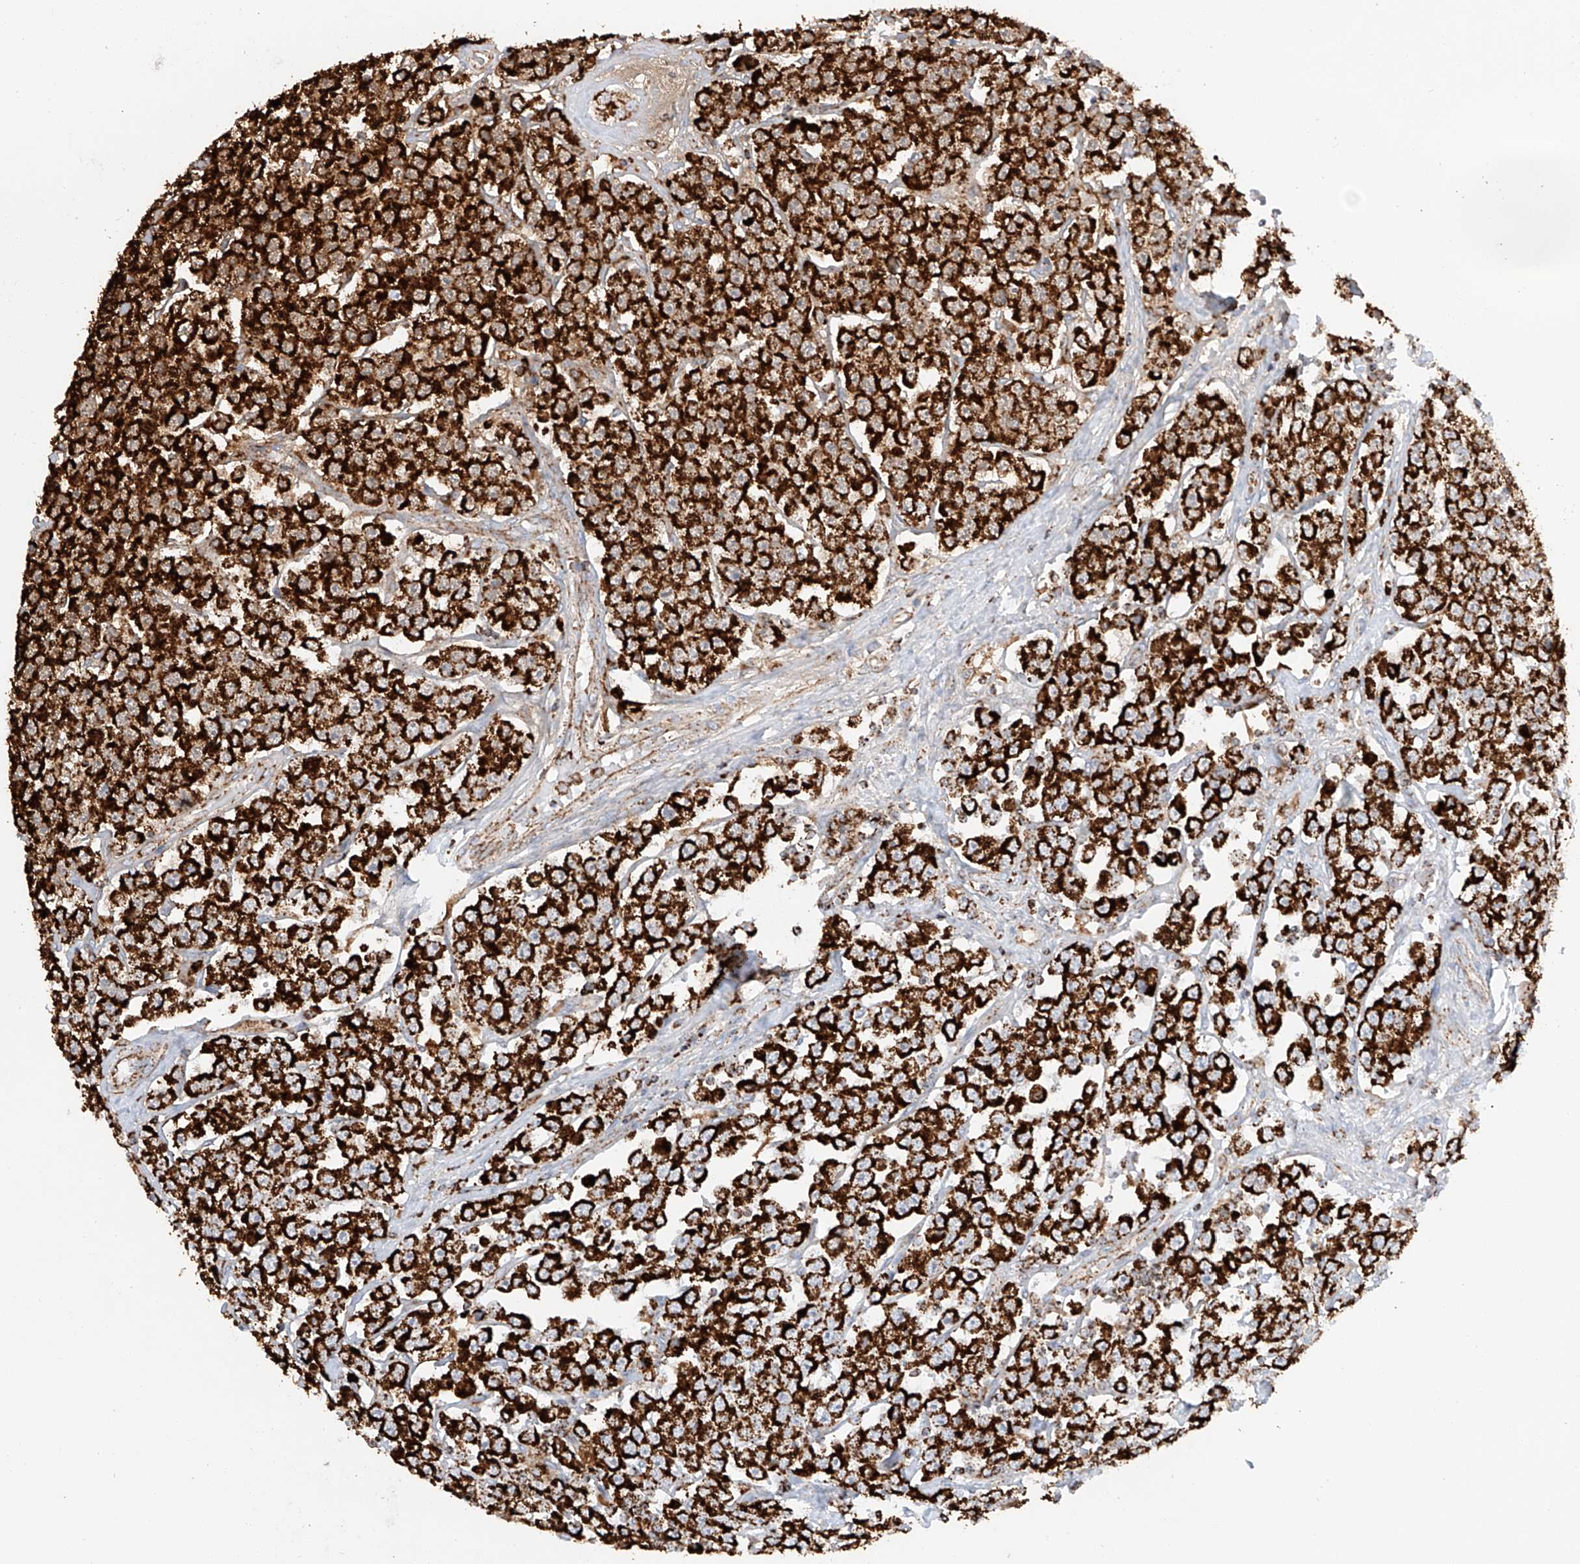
{"staining": {"intensity": "strong", "quantity": ">75%", "location": "cytoplasmic/membranous"}, "tissue": "testis cancer", "cell_type": "Tumor cells", "image_type": "cancer", "snomed": [{"axis": "morphology", "description": "Seminoma, NOS"}, {"axis": "topography", "description": "Testis"}], "caption": "This is an image of immunohistochemistry (IHC) staining of testis cancer, which shows strong staining in the cytoplasmic/membranous of tumor cells.", "gene": "TTC27", "patient": {"sex": "male", "age": 28}}